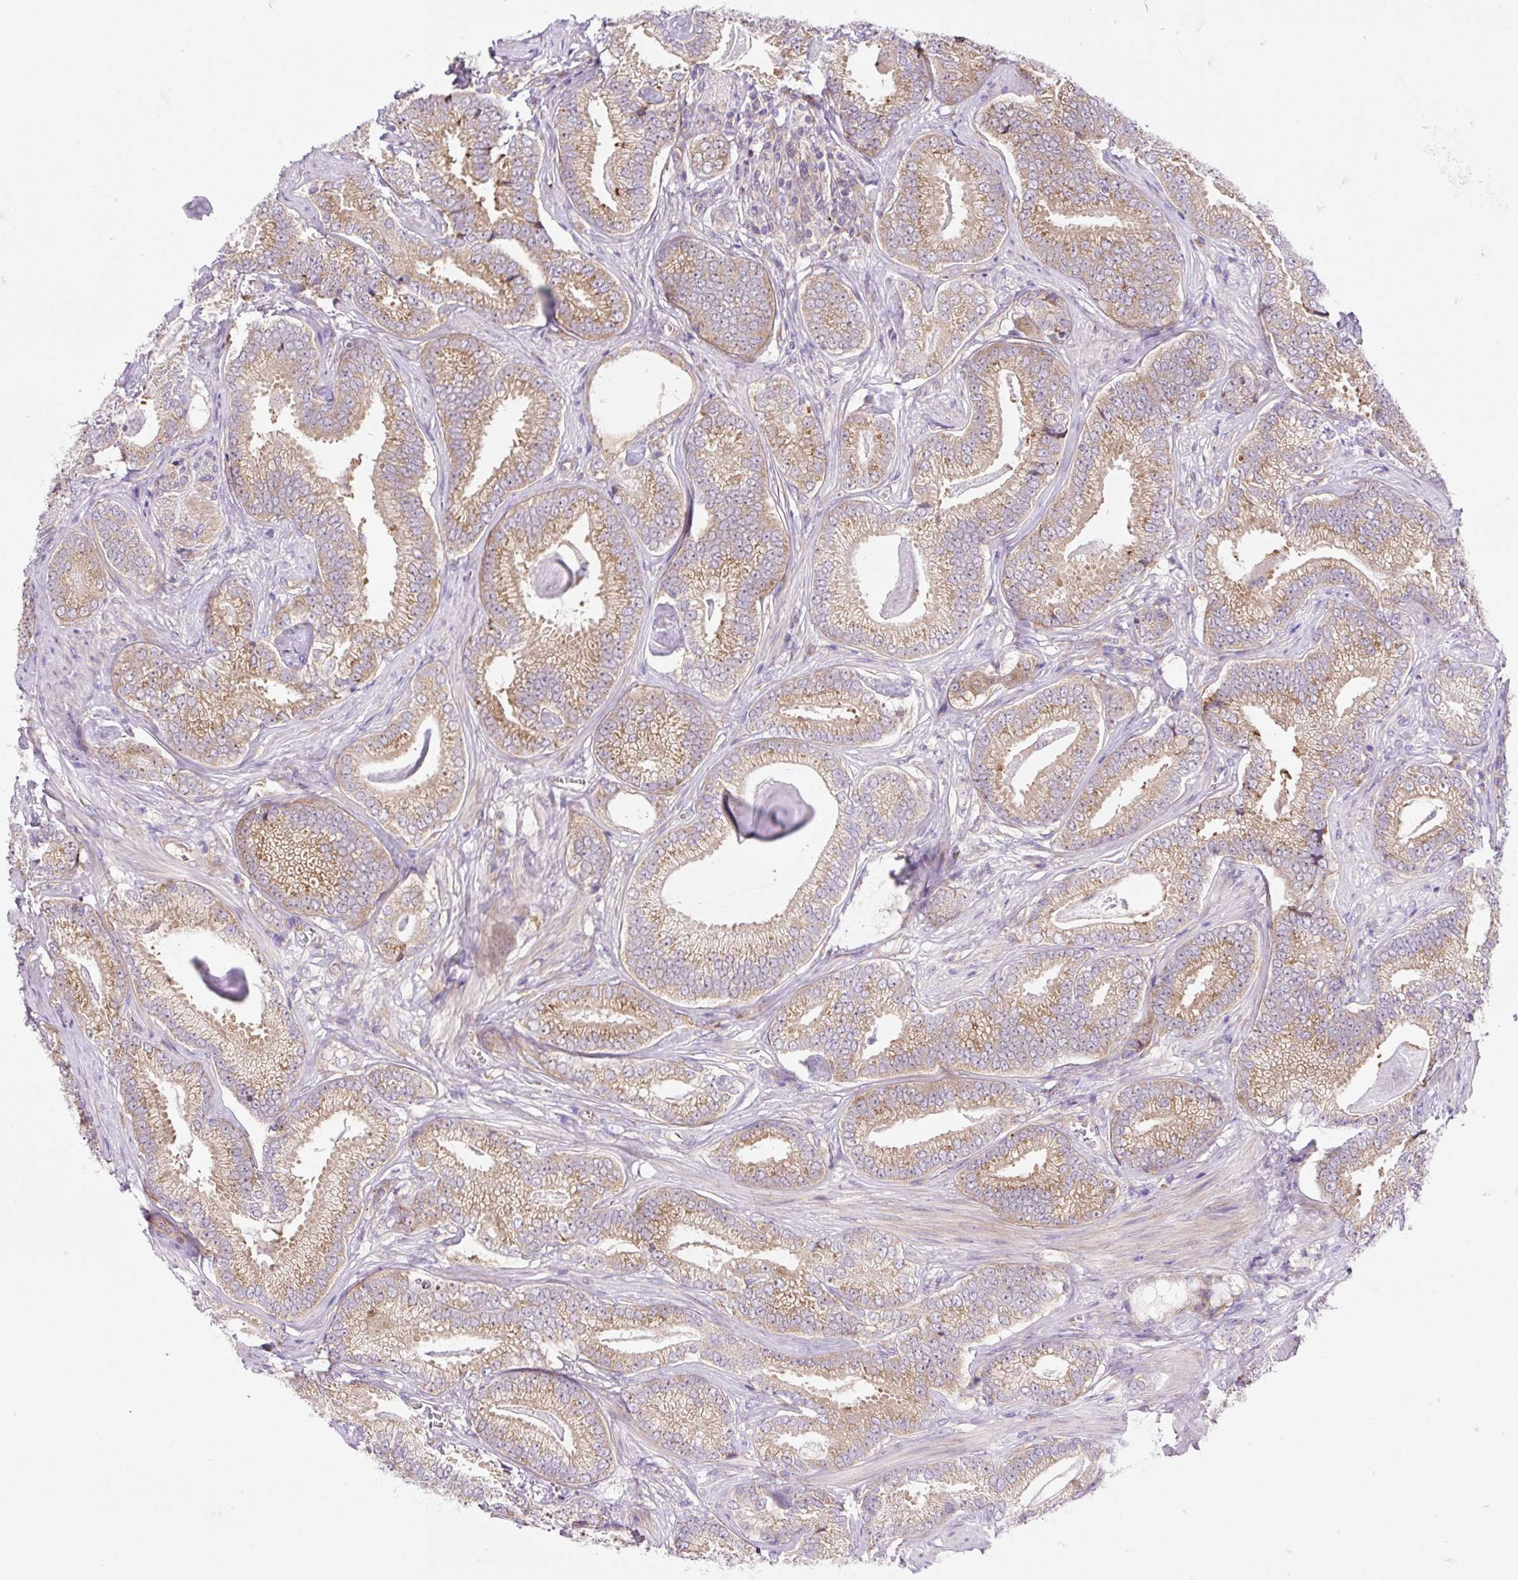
{"staining": {"intensity": "moderate", "quantity": ">75%", "location": "cytoplasmic/membranous"}, "tissue": "prostate cancer", "cell_type": "Tumor cells", "image_type": "cancer", "snomed": [{"axis": "morphology", "description": "Adenocarcinoma, Low grade"}, {"axis": "topography", "description": "Prostate"}], "caption": "Human prostate cancer (low-grade adenocarcinoma) stained for a protein (brown) shows moderate cytoplasmic/membranous positive positivity in approximately >75% of tumor cells.", "gene": "GPR45", "patient": {"sex": "male", "age": 63}}